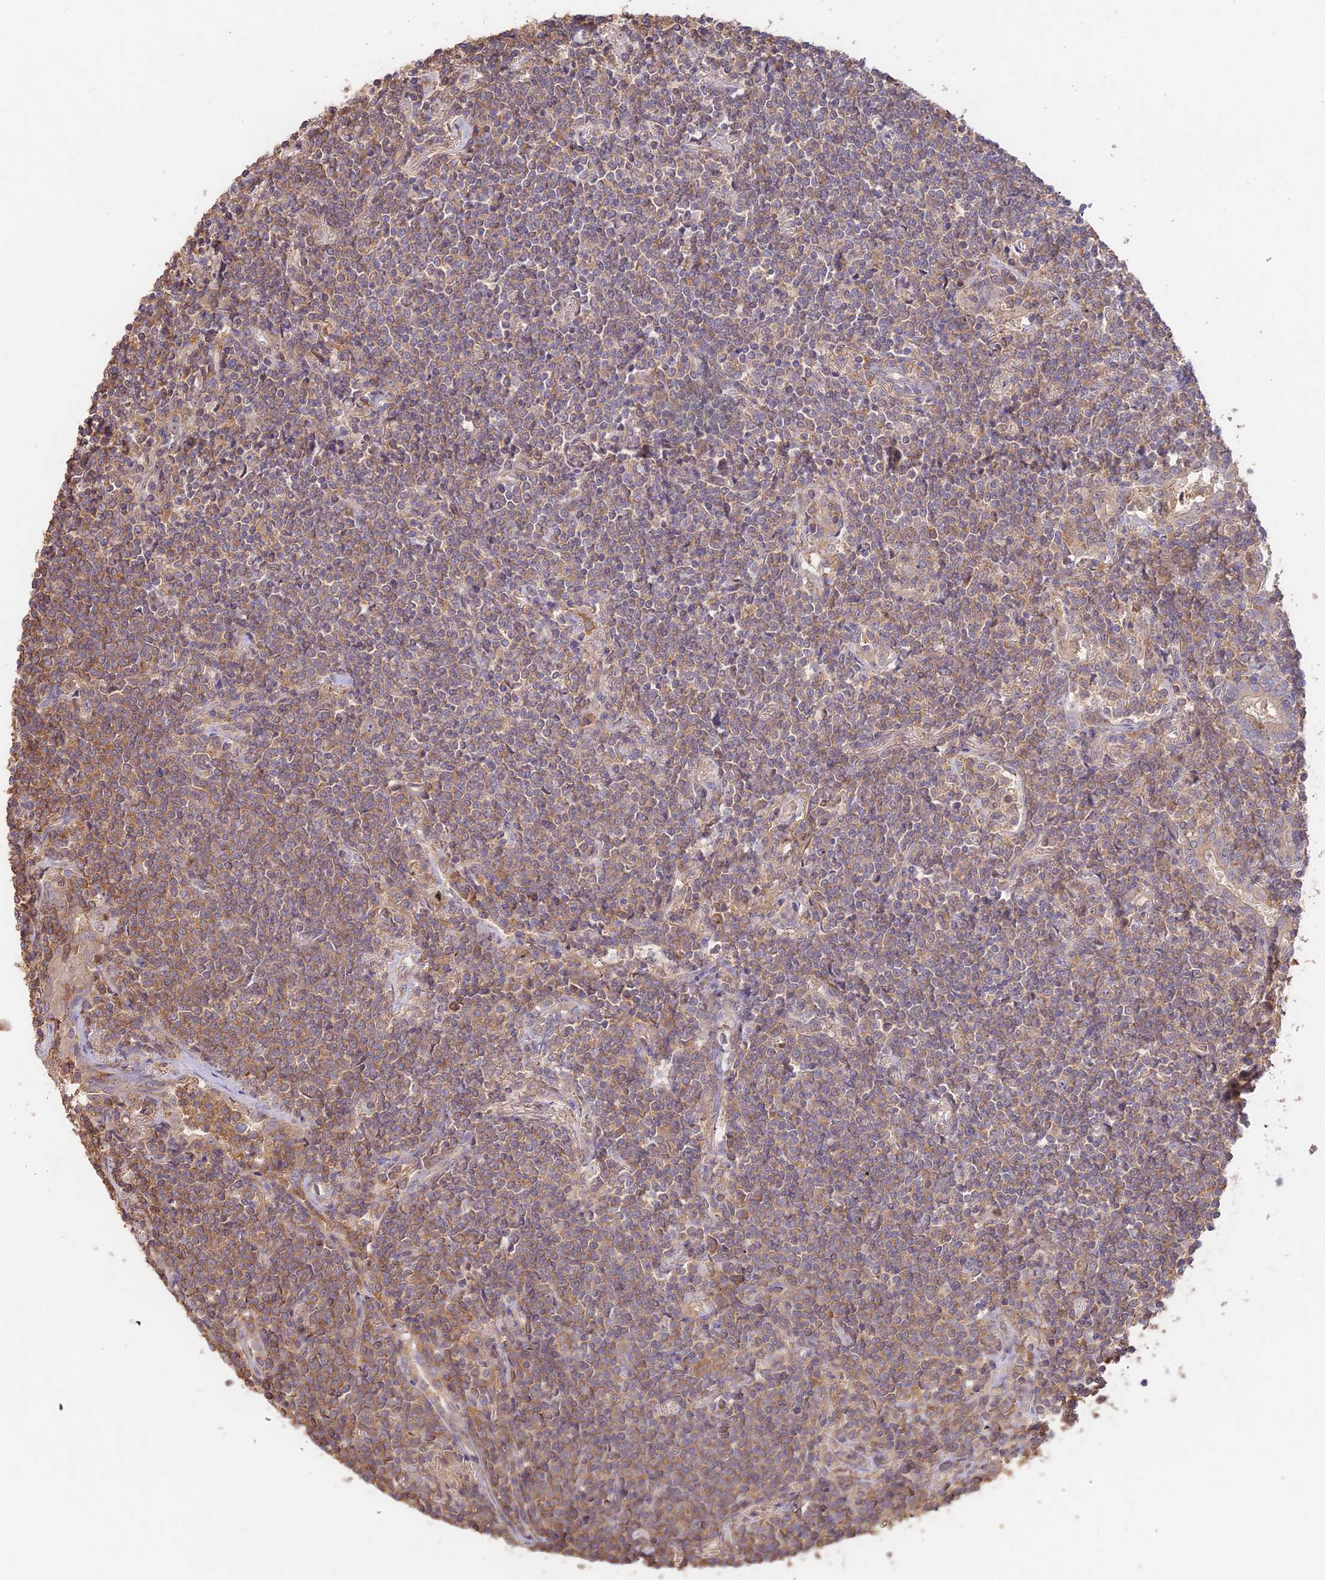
{"staining": {"intensity": "weak", "quantity": ">75%", "location": "cytoplasmic/membranous"}, "tissue": "lymphoma", "cell_type": "Tumor cells", "image_type": "cancer", "snomed": [{"axis": "morphology", "description": "Malignant lymphoma, non-Hodgkin's type, Low grade"}, {"axis": "topography", "description": "Lung"}], "caption": "Protein positivity by IHC demonstrates weak cytoplasmic/membranous positivity in about >75% of tumor cells in lymphoma. (DAB = brown stain, brightfield microscopy at high magnification).", "gene": "CLCF1", "patient": {"sex": "female", "age": 71}}